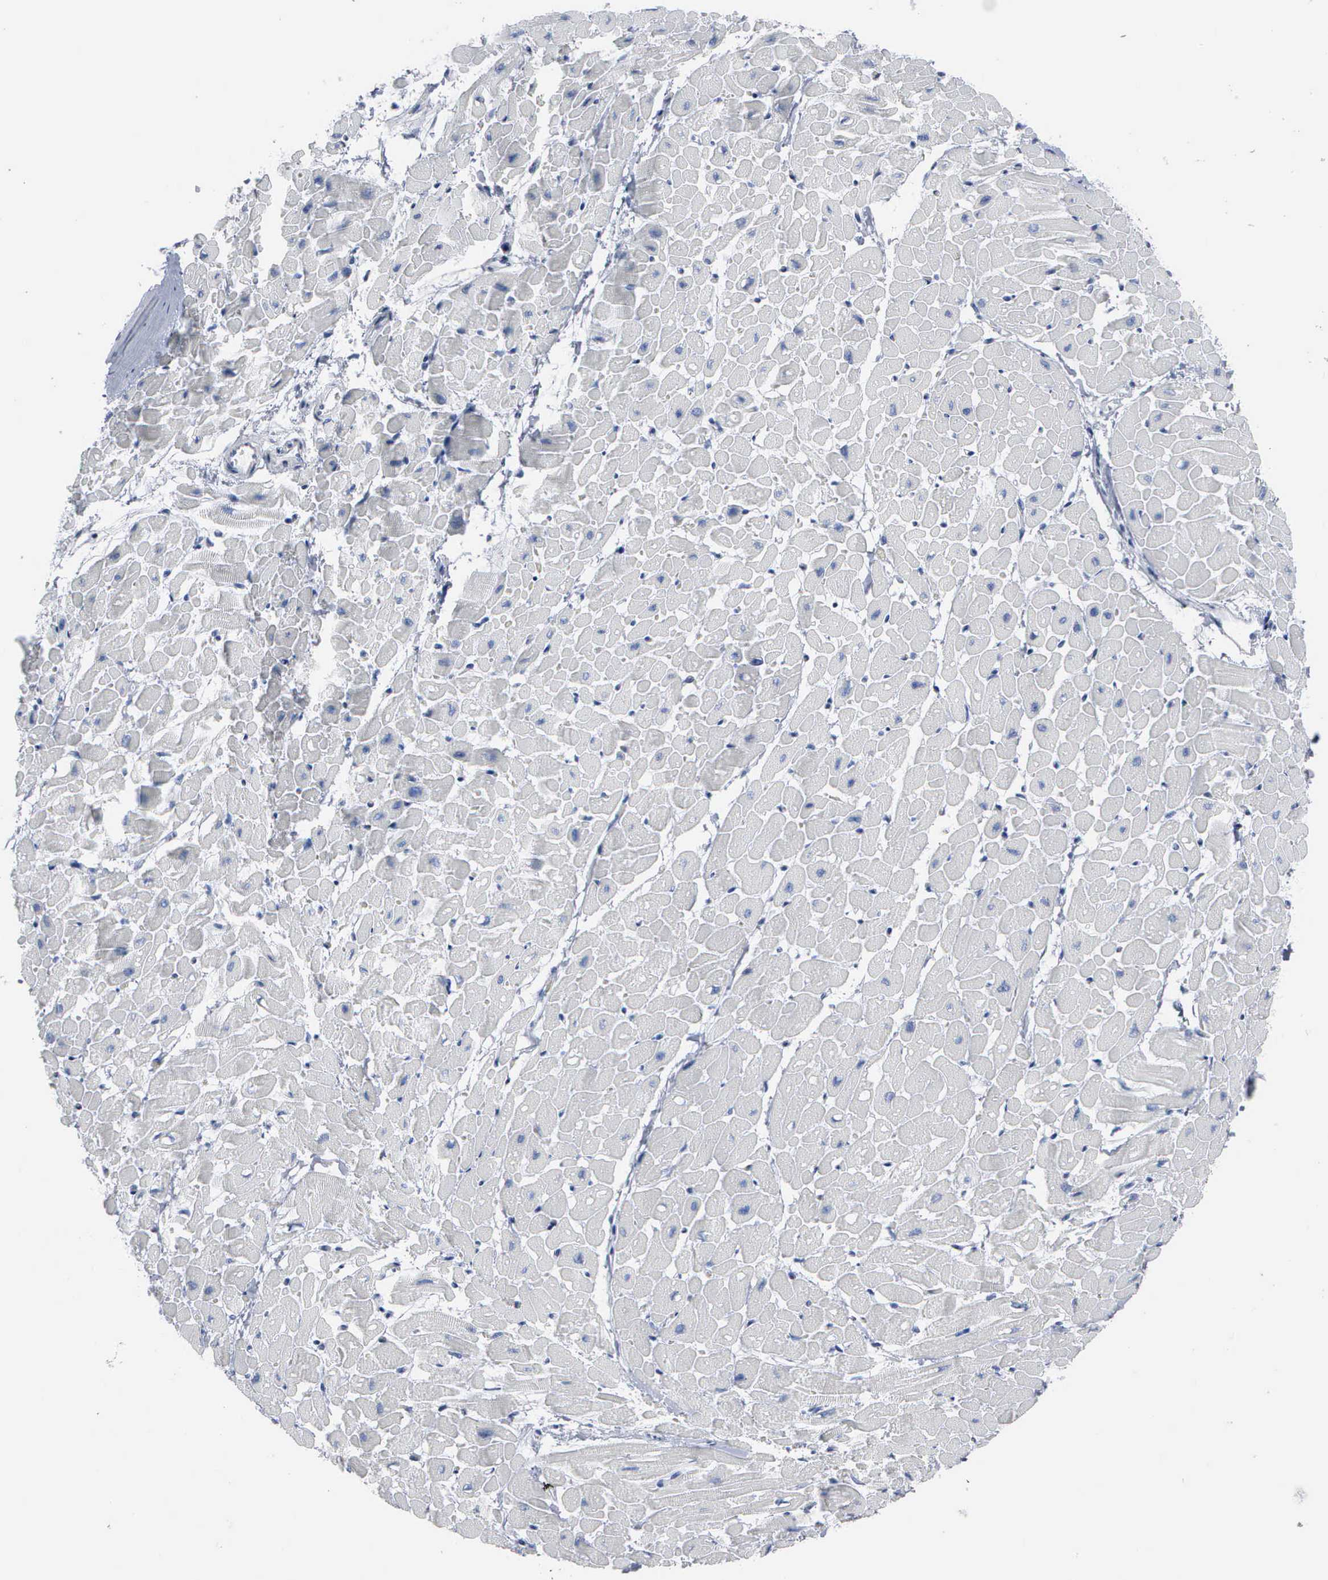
{"staining": {"intensity": "negative", "quantity": "none", "location": "none"}, "tissue": "heart muscle", "cell_type": "Cardiomyocytes", "image_type": "normal", "snomed": [{"axis": "morphology", "description": "Normal tissue, NOS"}, {"axis": "topography", "description": "Heart"}], "caption": "Histopathology image shows no protein positivity in cardiomyocytes of benign heart muscle. The staining is performed using DAB (3,3'-diaminobenzidine) brown chromogen with nuclei counter-stained in using hematoxylin.", "gene": "CCNB1", "patient": {"sex": "male", "age": 45}}